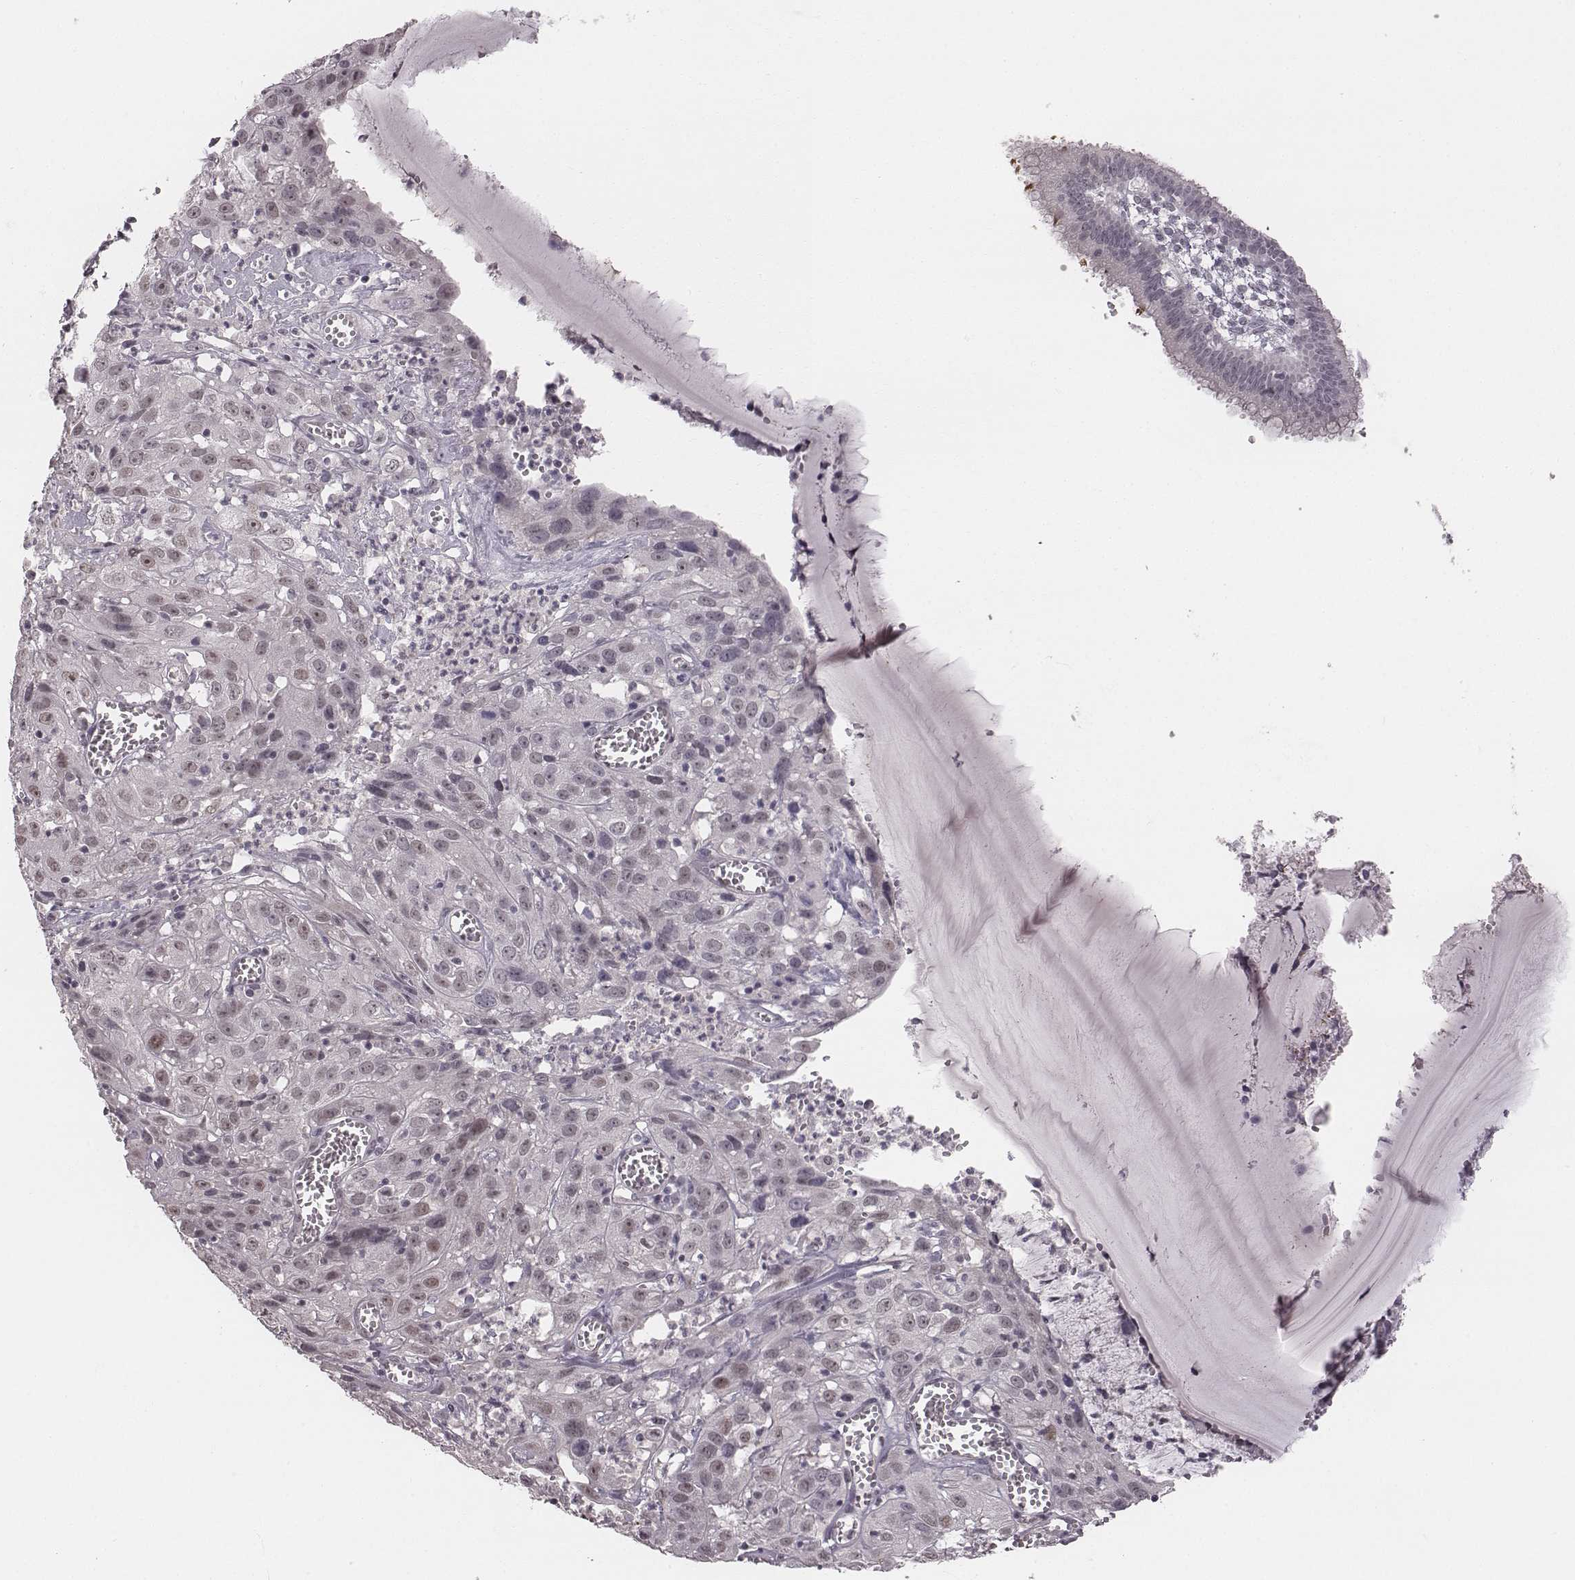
{"staining": {"intensity": "weak", "quantity": "<25%", "location": "nuclear"}, "tissue": "cervical cancer", "cell_type": "Tumor cells", "image_type": "cancer", "snomed": [{"axis": "morphology", "description": "Squamous cell carcinoma, NOS"}, {"axis": "topography", "description": "Cervix"}], "caption": "Immunohistochemistry of cervical squamous cell carcinoma demonstrates no expression in tumor cells.", "gene": "RPGRIP1", "patient": {"sex": "female", "age": 32}}